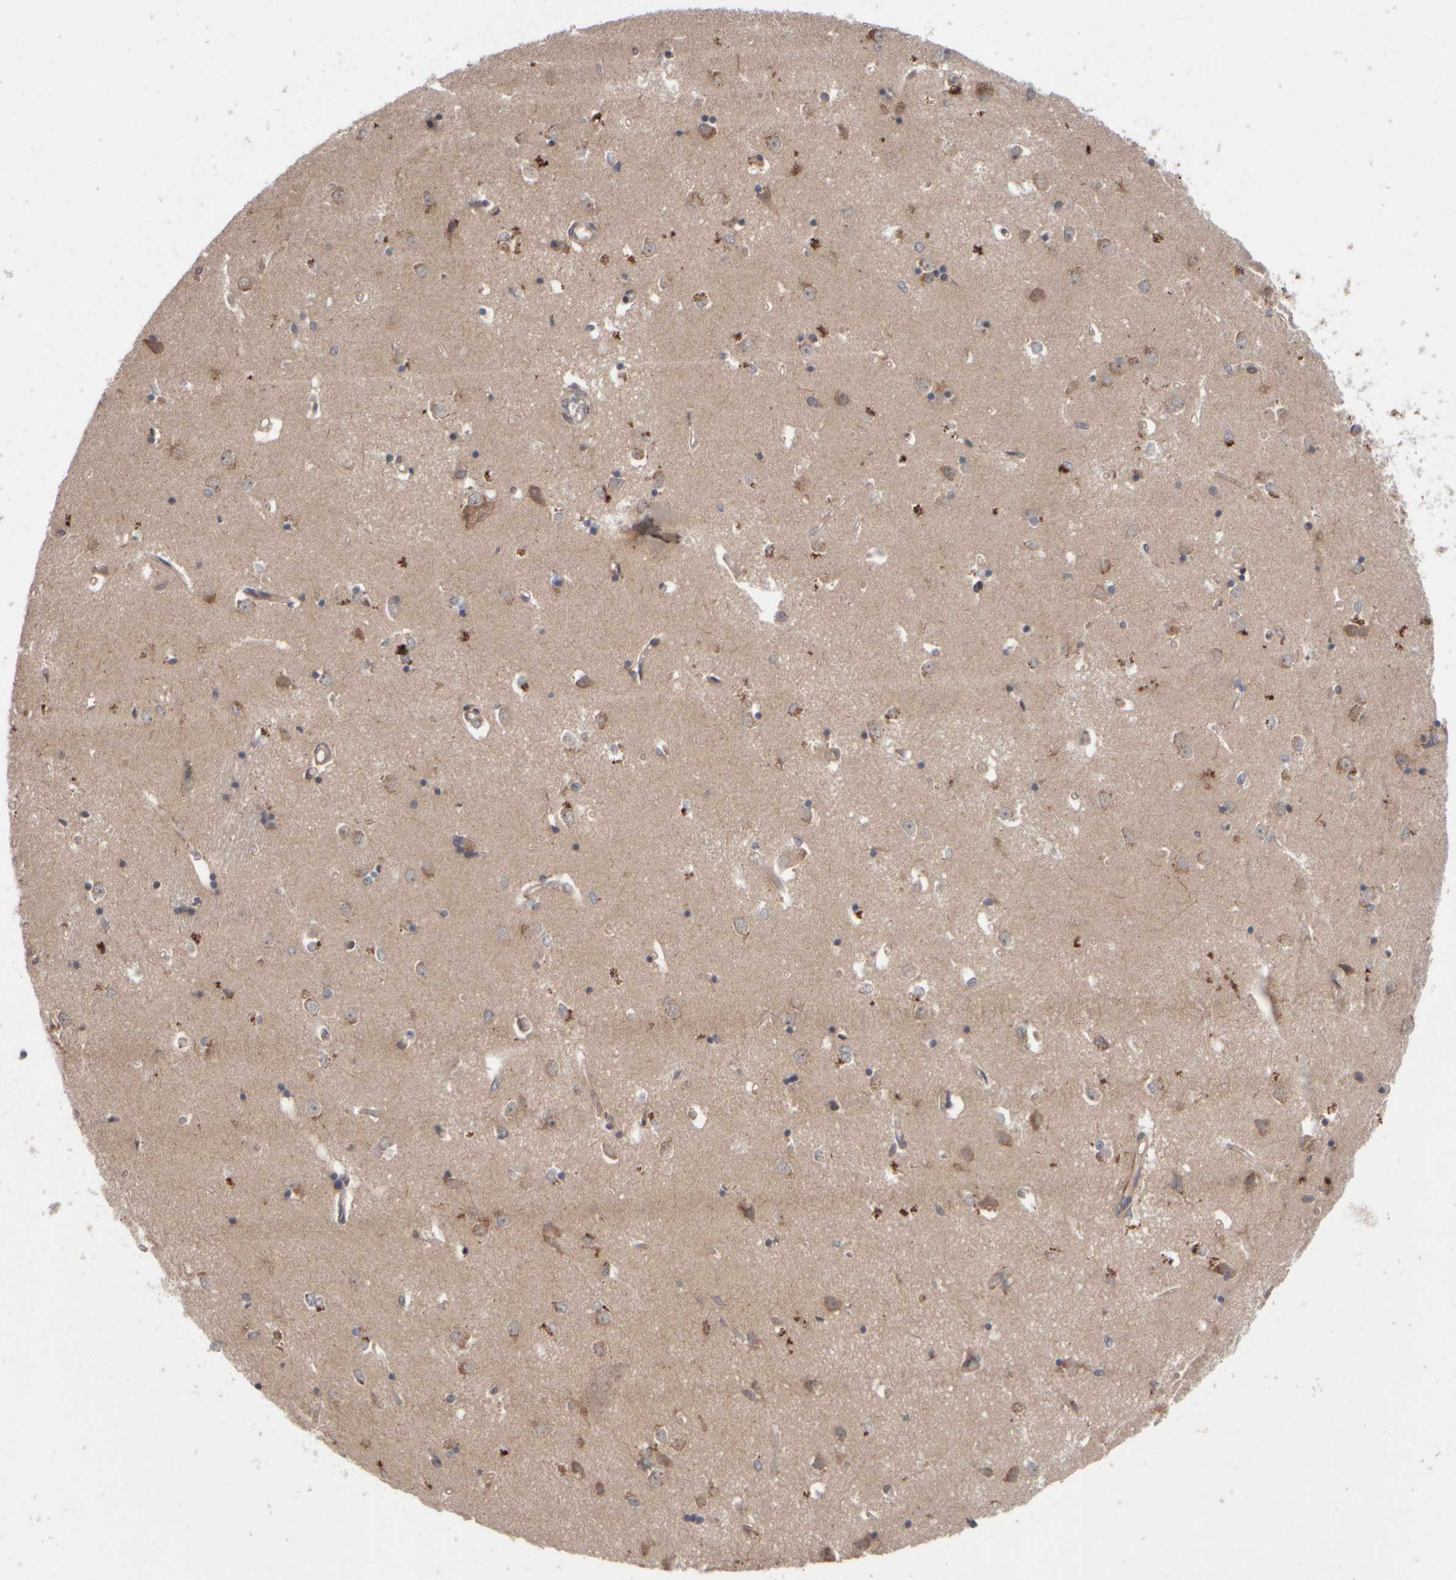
{"staining": {"intensity": "moderate", "quantity": "<25%", "location": "cytoplasmic/membranous"}, "tissue": "caudate", "cell_type": "Glial cells", "image_type": "normal", "snomed": [{"axis": "morphology", "description": "Normal tissue, NOS"}, {"axis": "topography", "description": "Lateral ventricle wall"}], "caption": "Immunohistochemistry (IHC) (DAB) staining of normal human caudate displays moderate cytoplasmic/membranous protein positivity in approximately <25% of glial cells.", "gene": "ABHD11", "patient": {"sex": "male", "age": 45}}